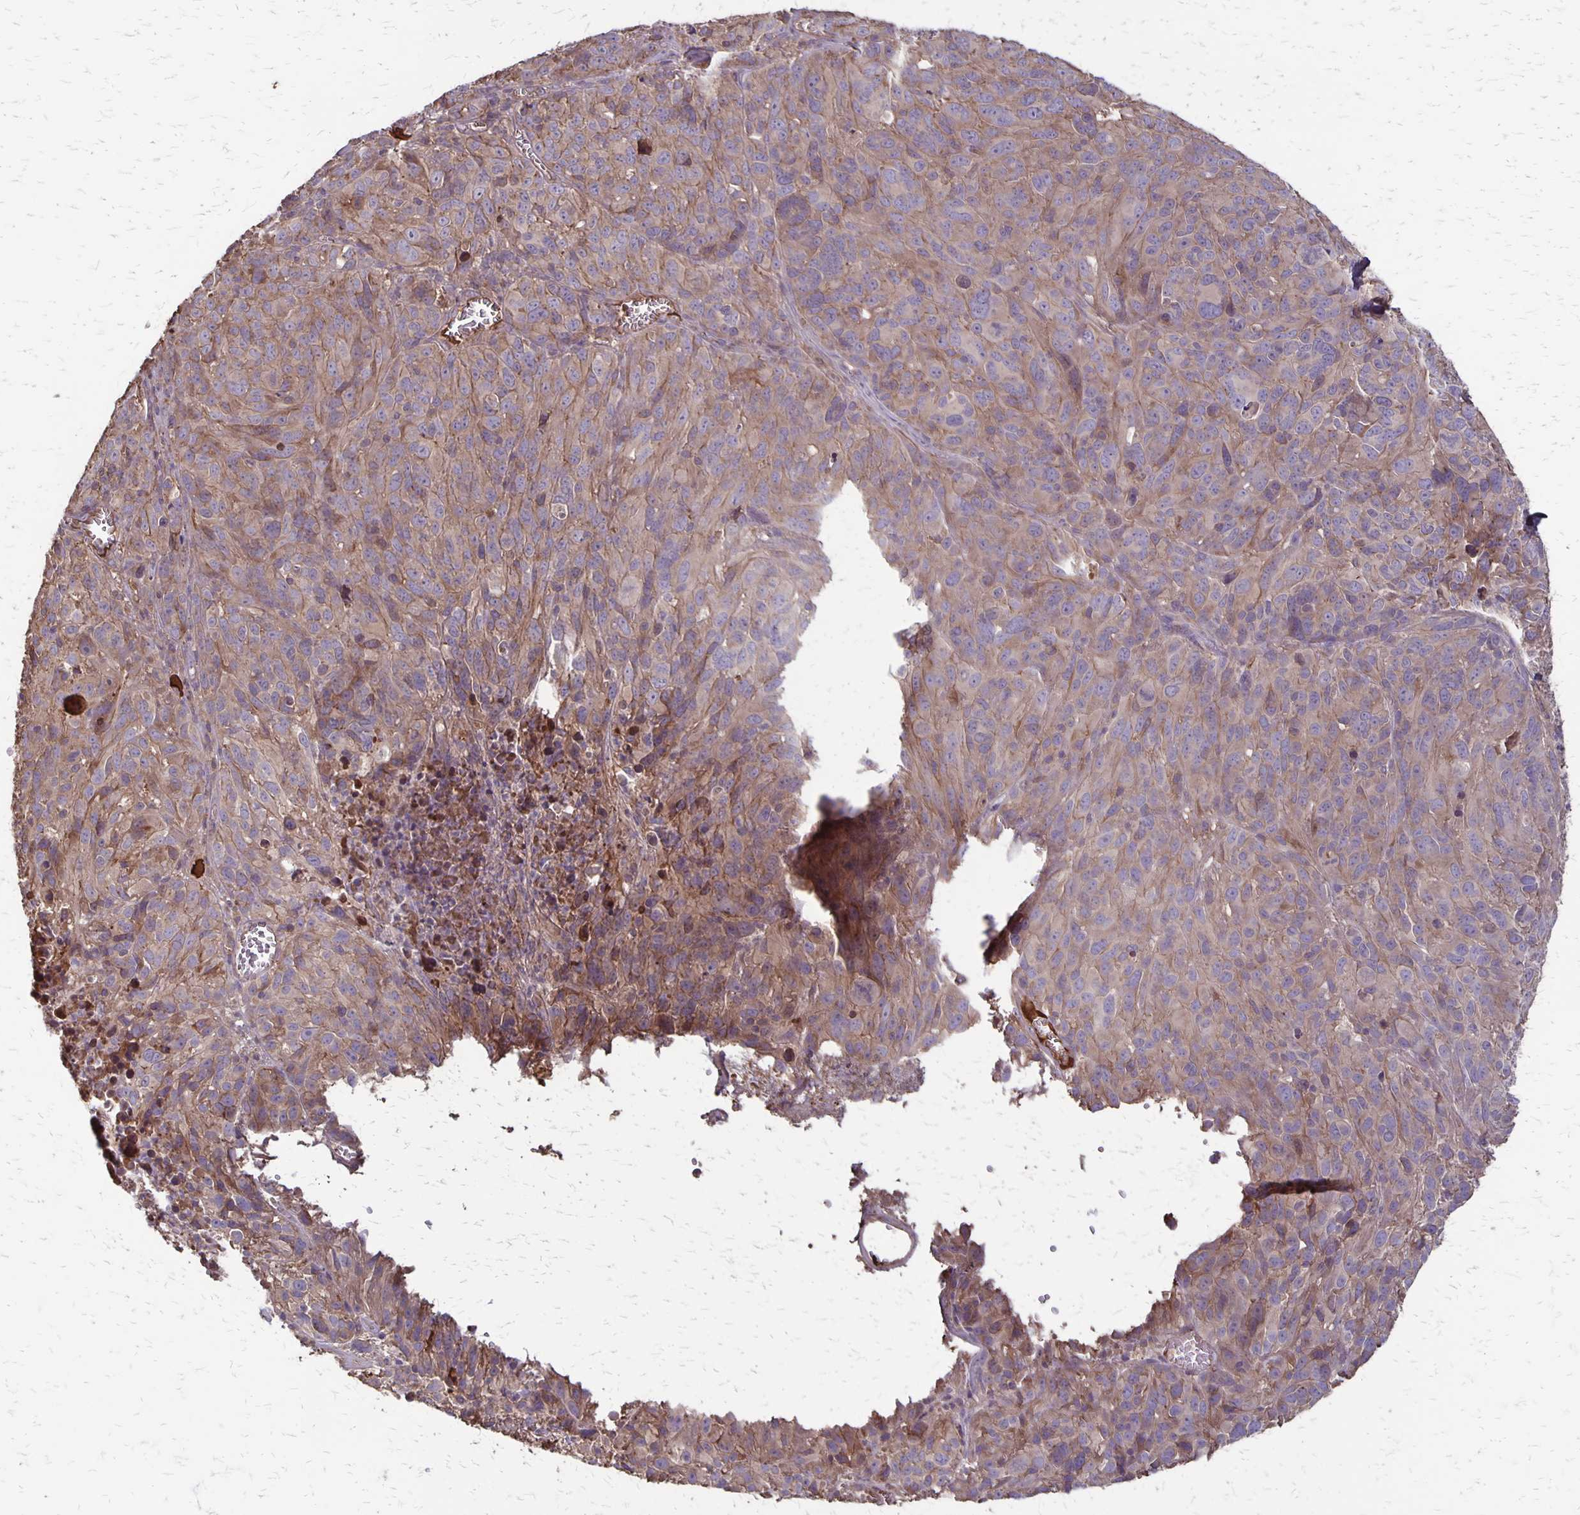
{"staining": {"intensity": "weak", "quantity": "<25%", "location": "cytoplasmic/membranous"}, "tissue": "melanoma", "cell_type": "Tumor cells", "image_type": "cancer", "snomed": [{"axis": "morphology", "description": "Malignant melanoma, NOS"}, {"axis": "topography", "description": "Skin"}], "caption": "Photomicrograph shows no protein positivity in tumor cells of malignant melanoma tissue. The staining was performed using DAB (3,3'-diaminobenzidine) to visualize the protein expression in brown, while the nuclei were stained in blue with hematoxylin (Magnification: 20x).", "gene": "PROM2", "patient": {"sex": "male", "age": 51}}